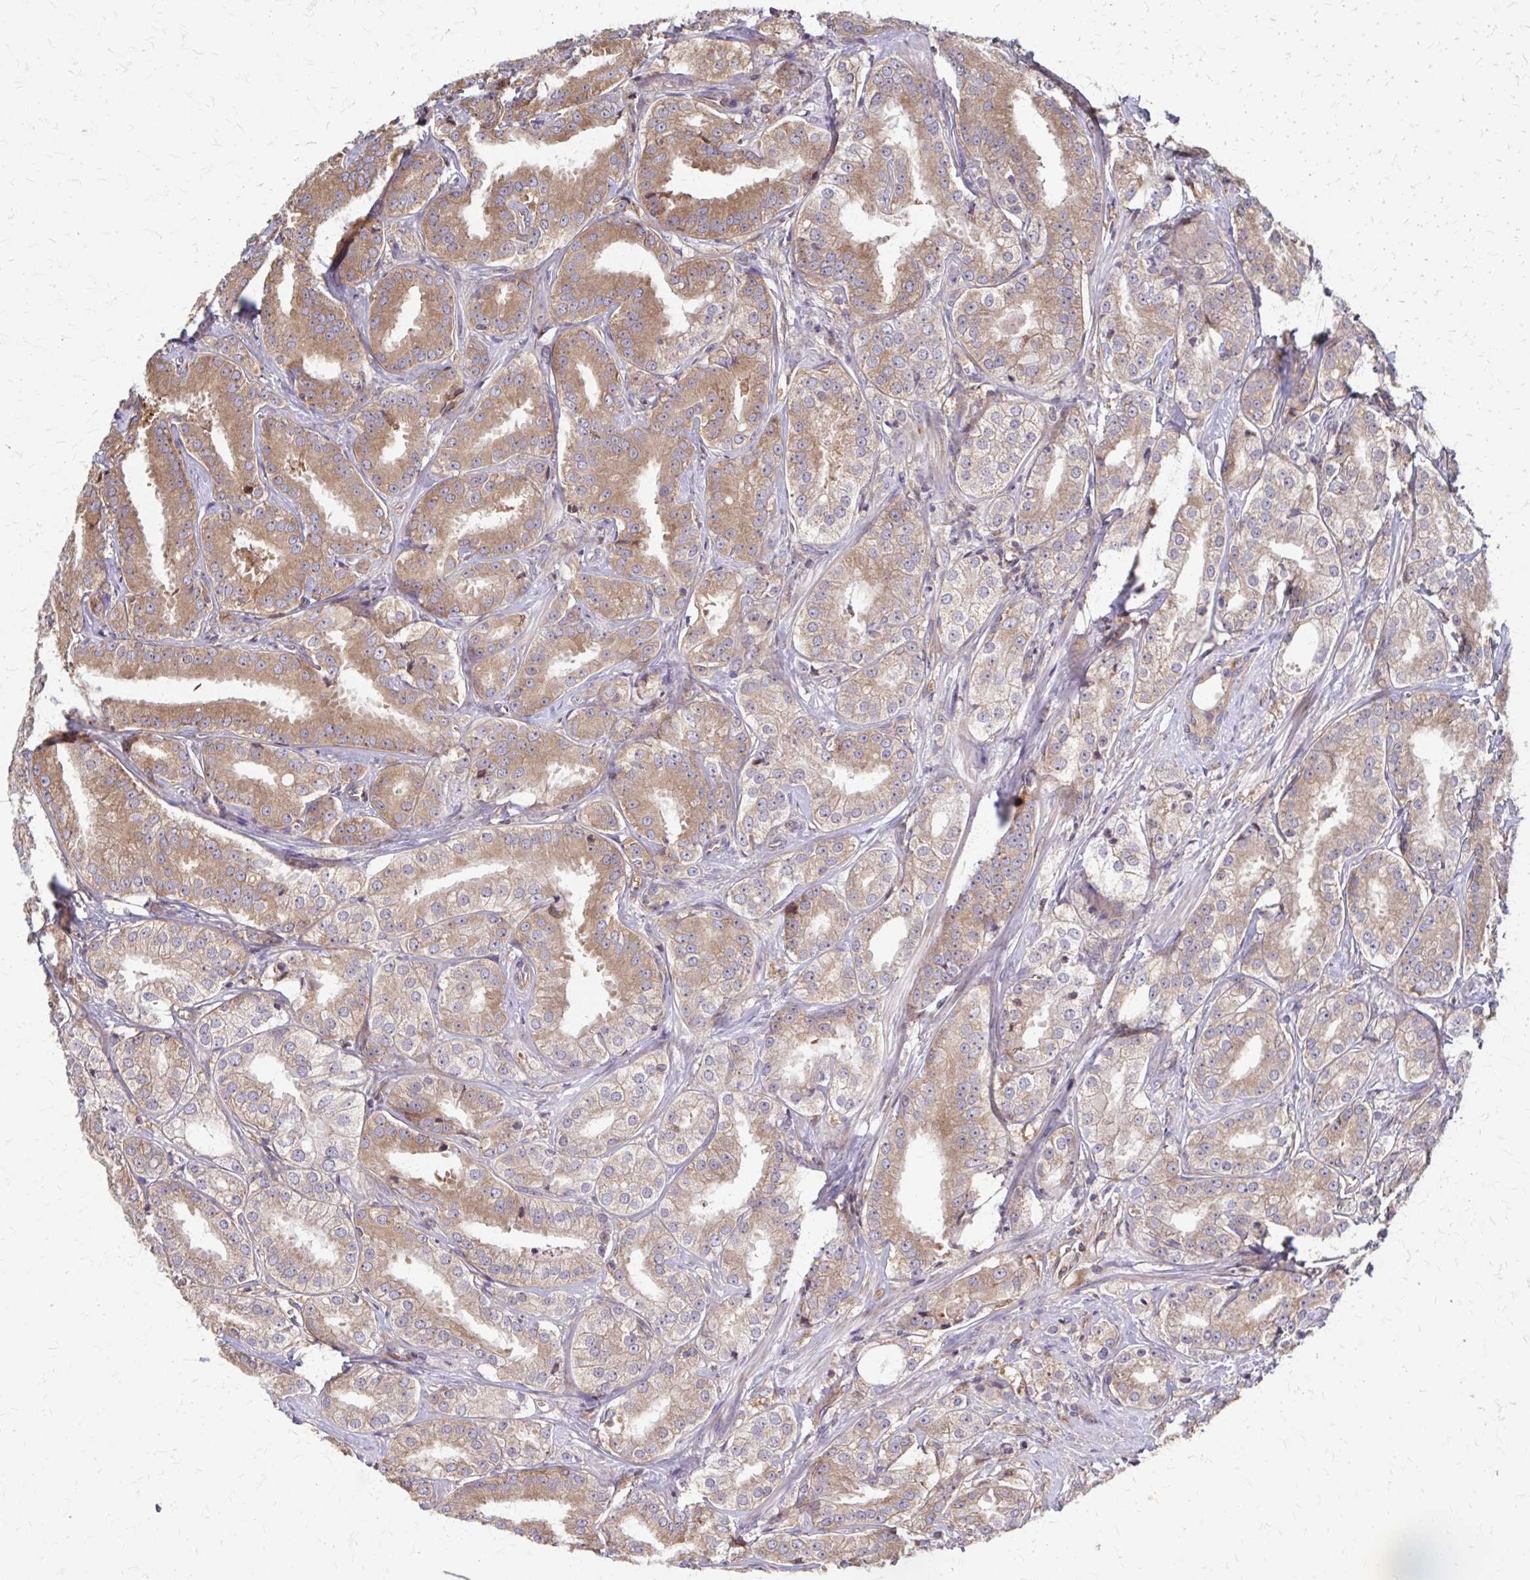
{"staining": {"intensity": "moderate", "quantity": ">75%", "location": "cytoplasmic/membranous"}, "tissue": "prostate cancer", "cell_type": "Tumor cells", "image_type": "cancer", "snomed": [{"axis": "morphology", "description": "Adenocarcinoma, High grade"}, {"axis": "topography", "description": "Prostate"}], "caption": "Protein expression analysis of prostate adenocarcinoma (high-grade) shows moderate cytoplasmic/membranous staining in about >75% of tumor cells.", "gene": "EEF2", "patient": {"sex": "male", "age": 64}}